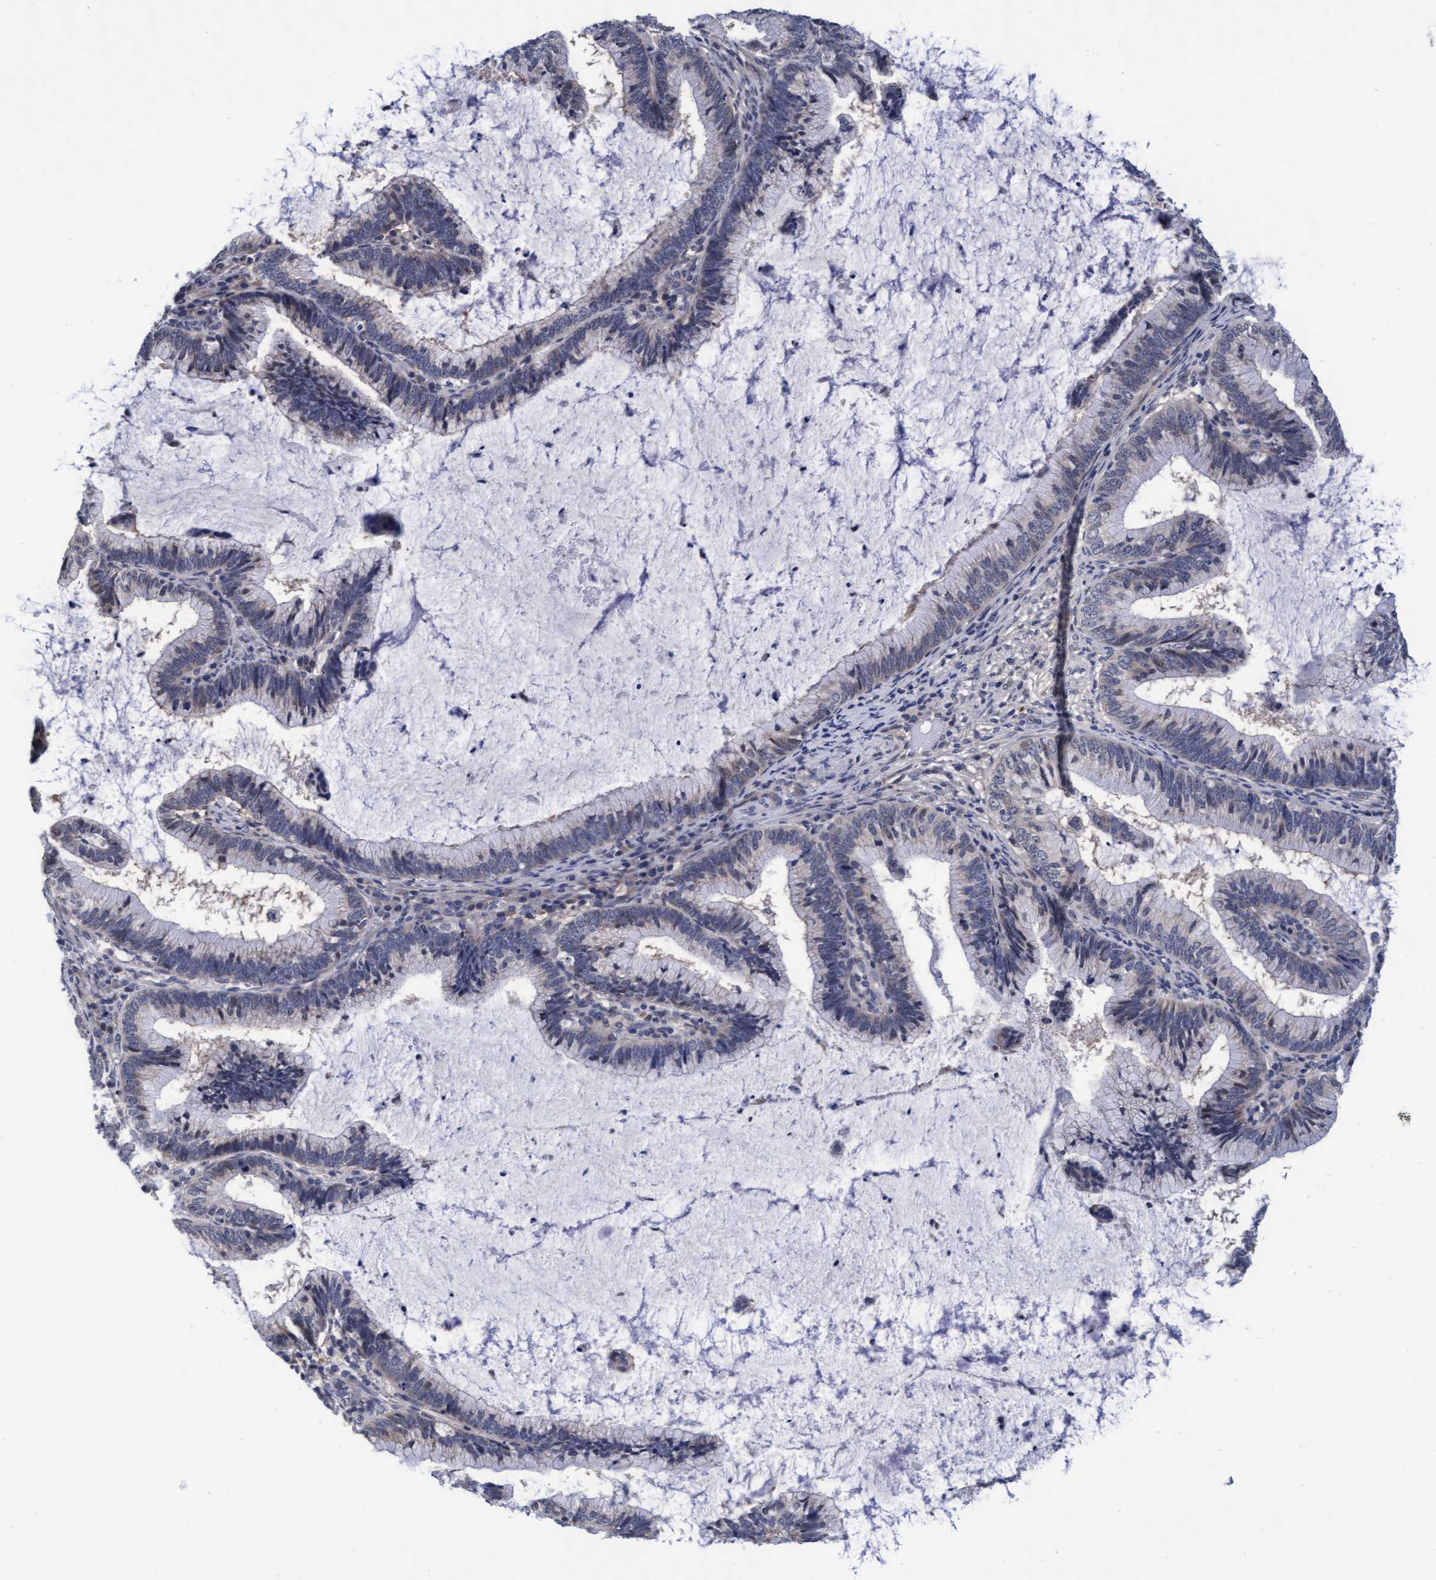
{"staining": {"intensity": "negative", "quantity": "none", "location": "none"}, "tissue": "cervical cancer", "cell_type": "Tumor cells", "image_type": "cancer", "snomed": [{"axis": "morphology", "description": "Adenocarcinoma, NOS"}, {"axis": "topography", "description": "Cervix"}], "caption": "Immunohistochemistry photomicrograph of neoplastic tissue: cervical cancer (adenocarcinoma) stained with DAB displays no significant protein expression in tumor cells.", "gene": "EFCAB13", "patient": {"sex": "female", "age": 36}}